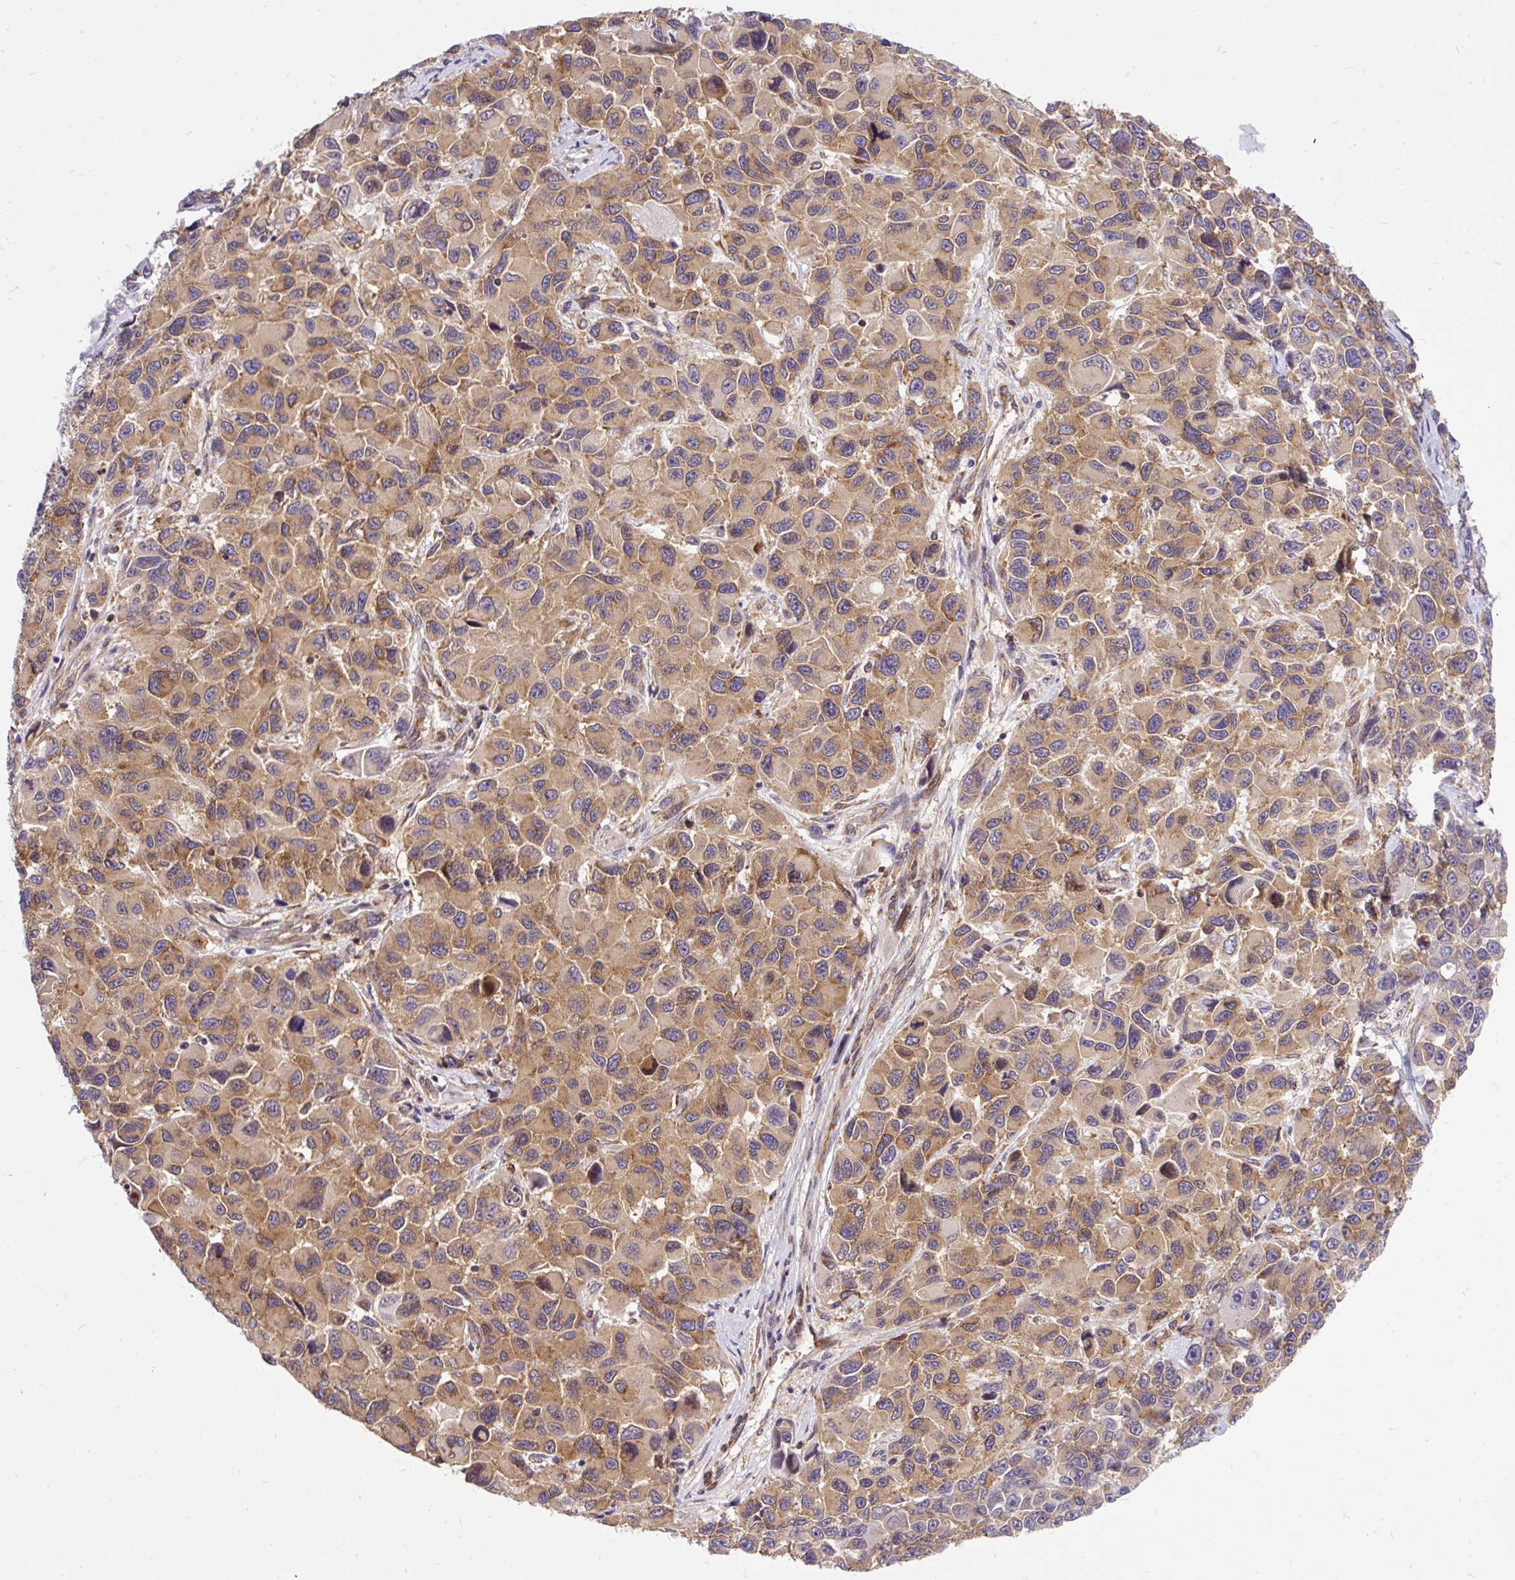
{"staining": {"intensity": "moderate", "quantity": "25%-75%", "location": "cytoplasmic/membranous"}, "tissue": "melanoma", "cell_type": "Tumor cells", "image_type": "cancer", "snomed": [{"axis": "morphology", "description": "Malignant melanoma, NOS"}, {"axis": "topography", "description": "Skin"}], "caption": "IHC (DAB (3,3'-diaminobenzidine)) staining of human malignant melanoma displays moderate cytoplasmic/membranous protein expression in about 25%-75% of tumor cells.", "gene": "TRIM17", "patient": {"sex": "male", "age": 53}}